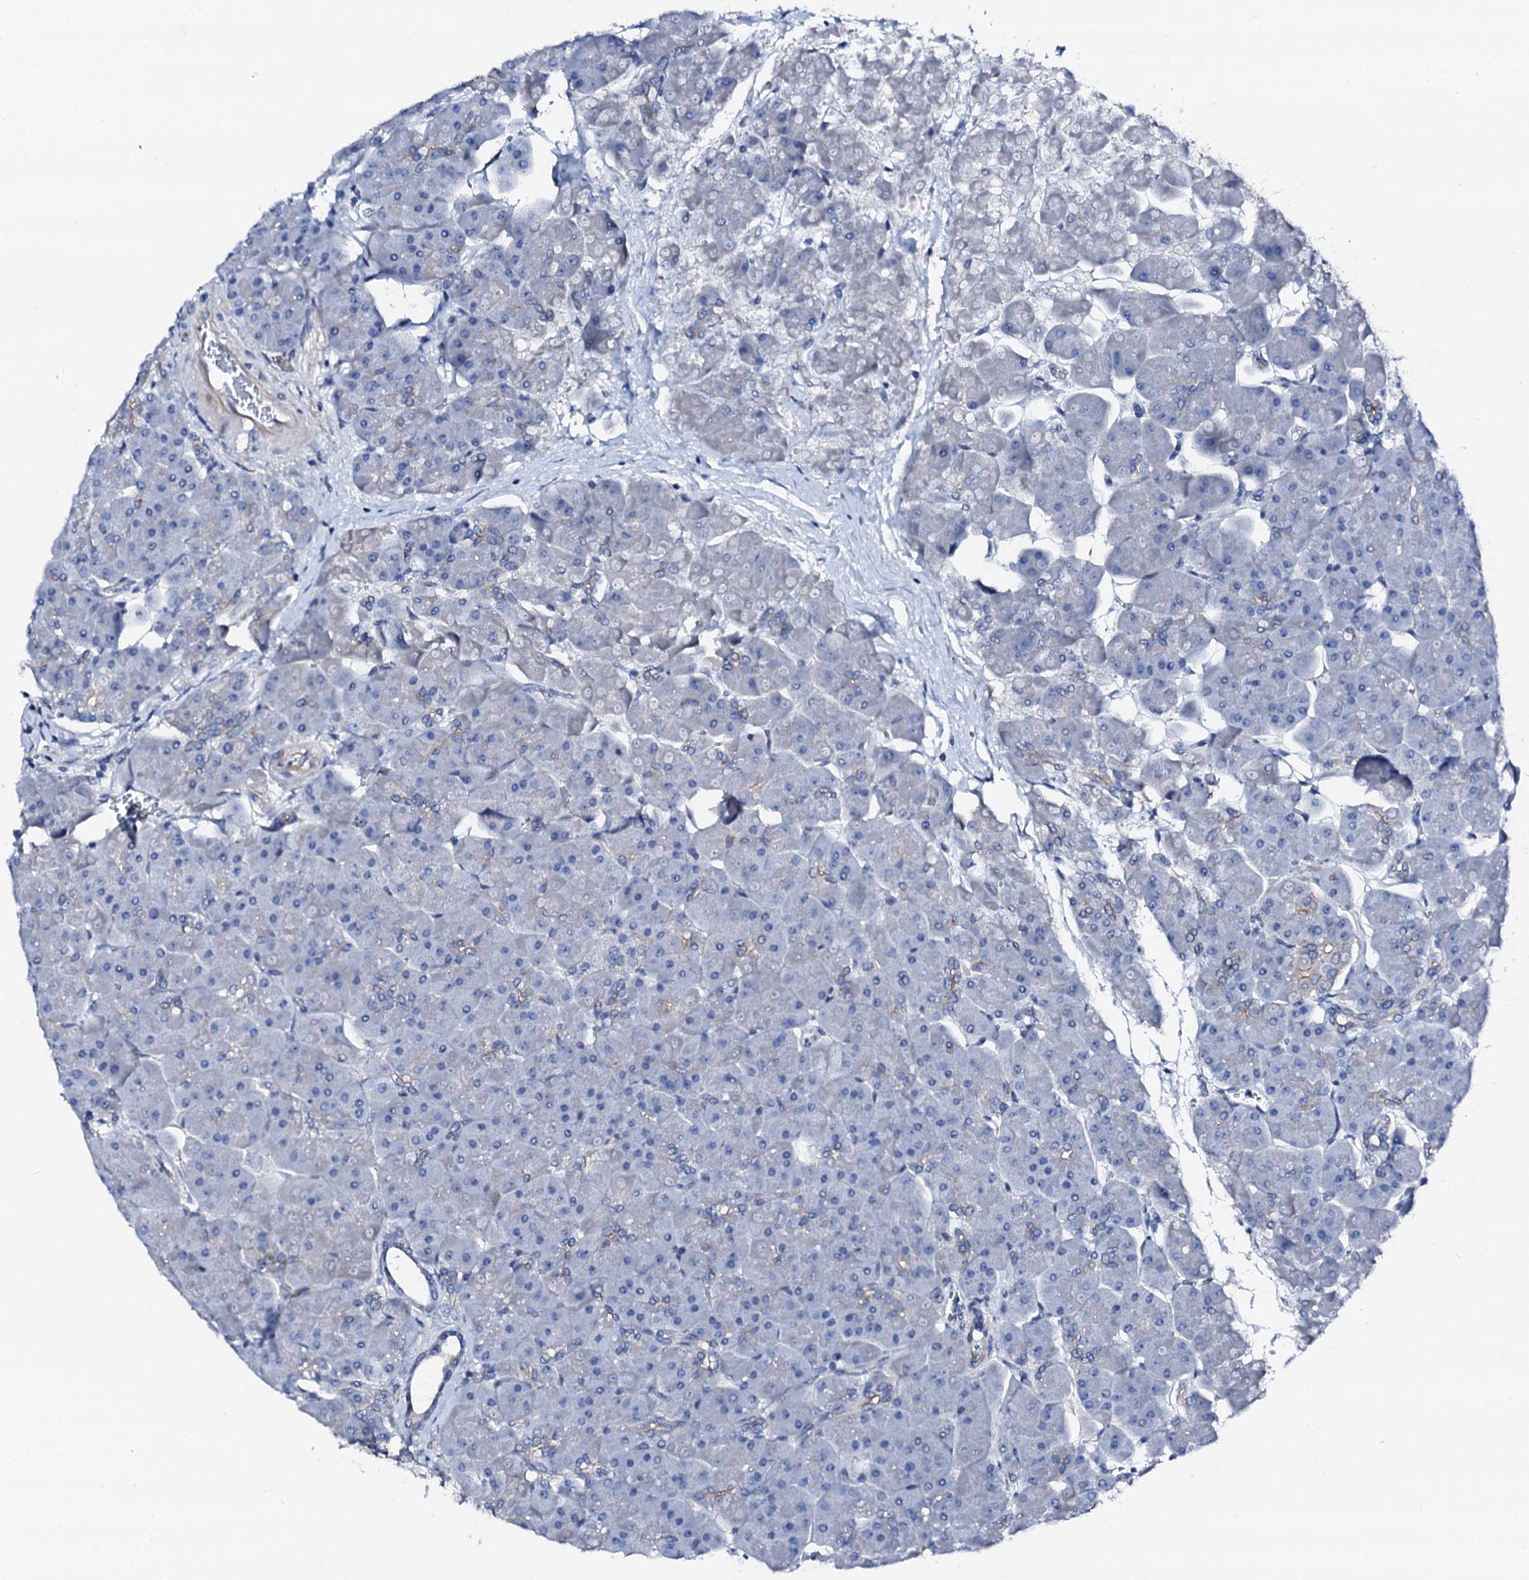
{"staining": {"intensity": "moderate", "quantity": "<25%", "location": "cytoplasmic/membranous"}, "tissue": "pancreas", "cell_type": "Exocrine glandular cells", "image_type": "normal", "snomed": [{"axis": "morphology", "description": "Normal tissue, NOS"}, {"axis": "topography", "description": "Pancreas"}], "caption": "Pancreas stained with immunohistochemistry (IHC) exhibits moderate cytoplasmic/membranous staining in approximately <25% of exocrine glandular cells.", "gene": "TRAFD1", "patient": {"sex": "male", "age": 66}}